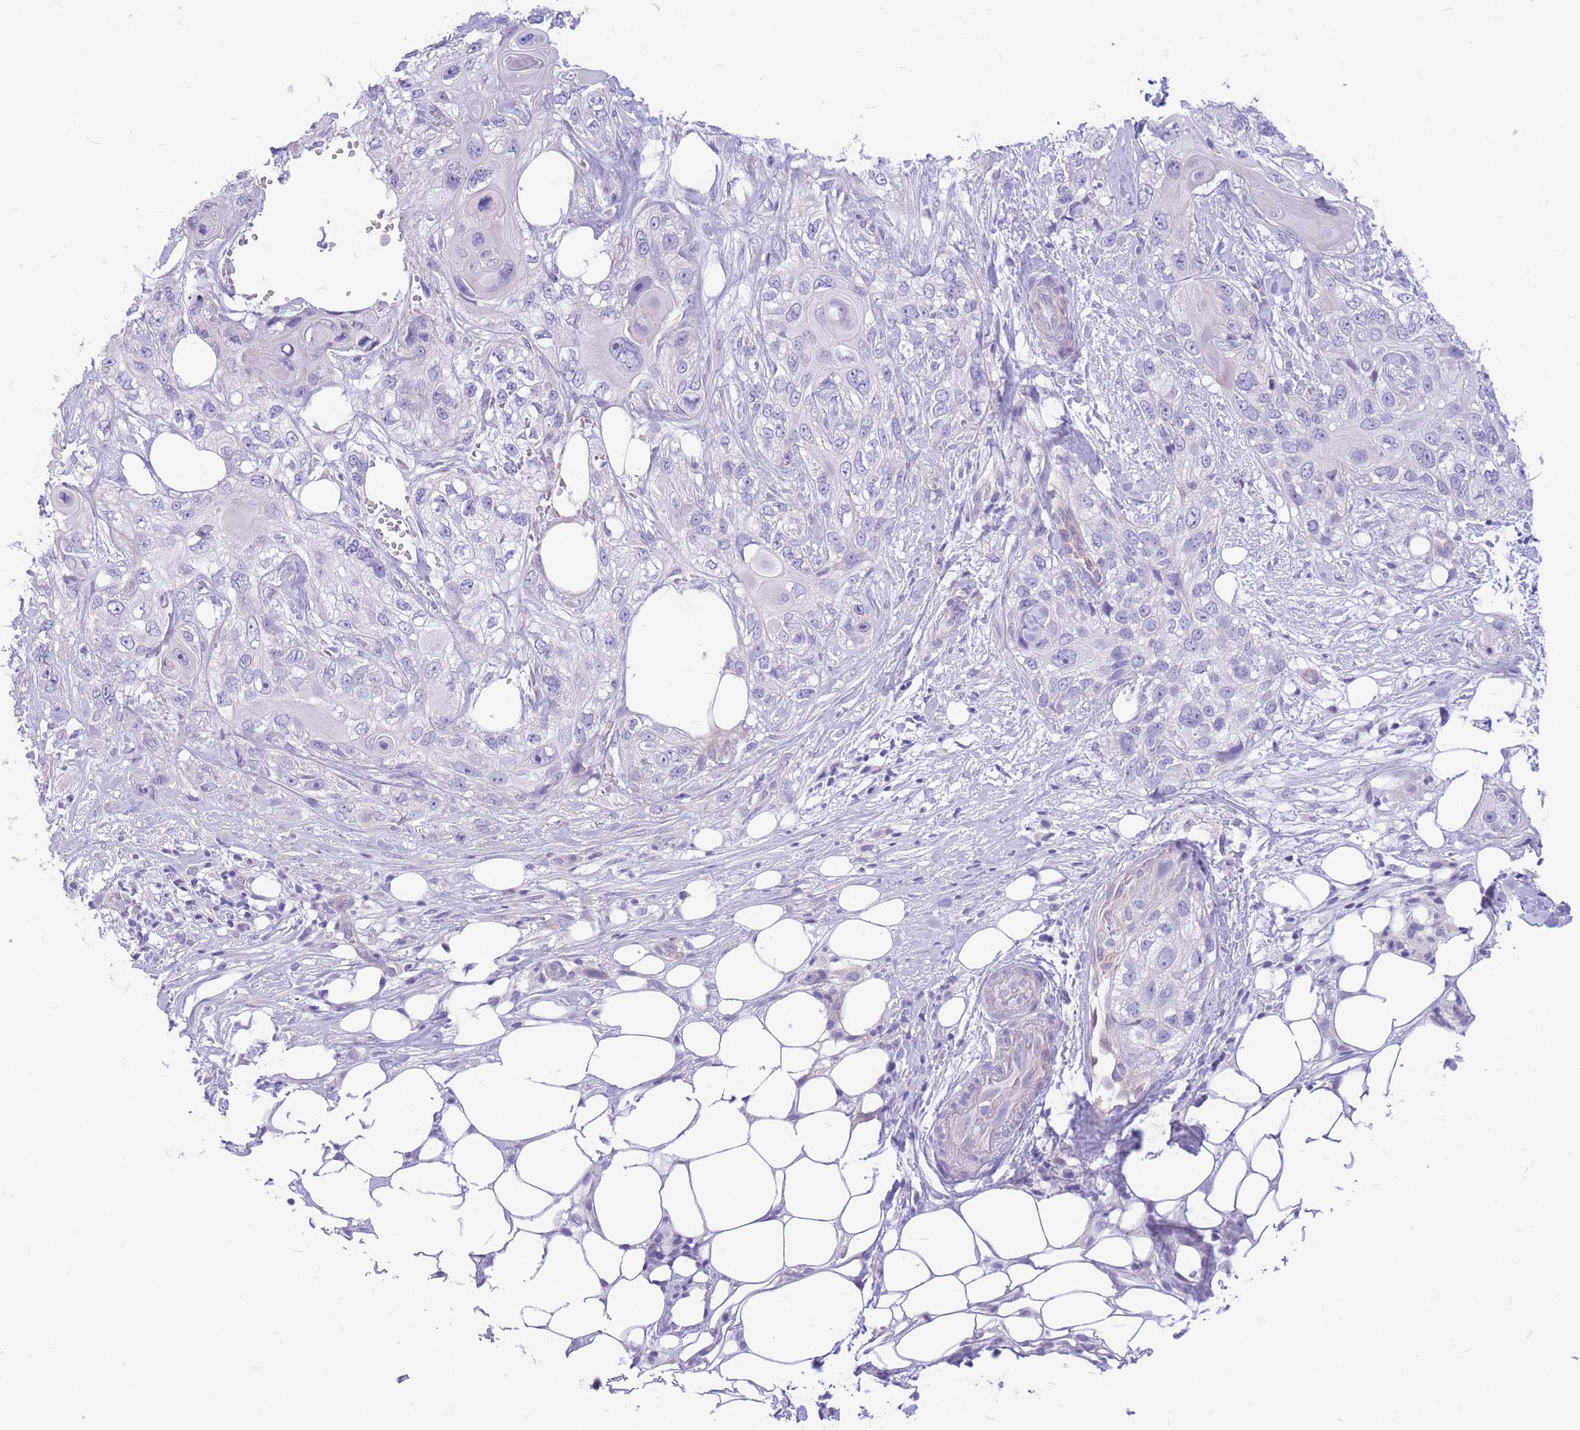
{"staining": {"intensity": "negative", "quantity": "none", "location": "none"}, "tissue": "skin cancer", "cell_type": "Tumor cells", "image_type": "cancer", "snomed": [{"axis": "morphology", "description": "Normal tissue, NOS"}, {"axis": "morphology", "description": "Squamous cell carcinoma, NOS"}, {"axis": "topography", "description": "Skin"}], "caption": "This is an immunohistochemistry (IHC) histopathology image of skin cancer. There is no staining in tumor cells.", "gene": "ZNF311", "patient": {"sex": "male", "age": 72}}